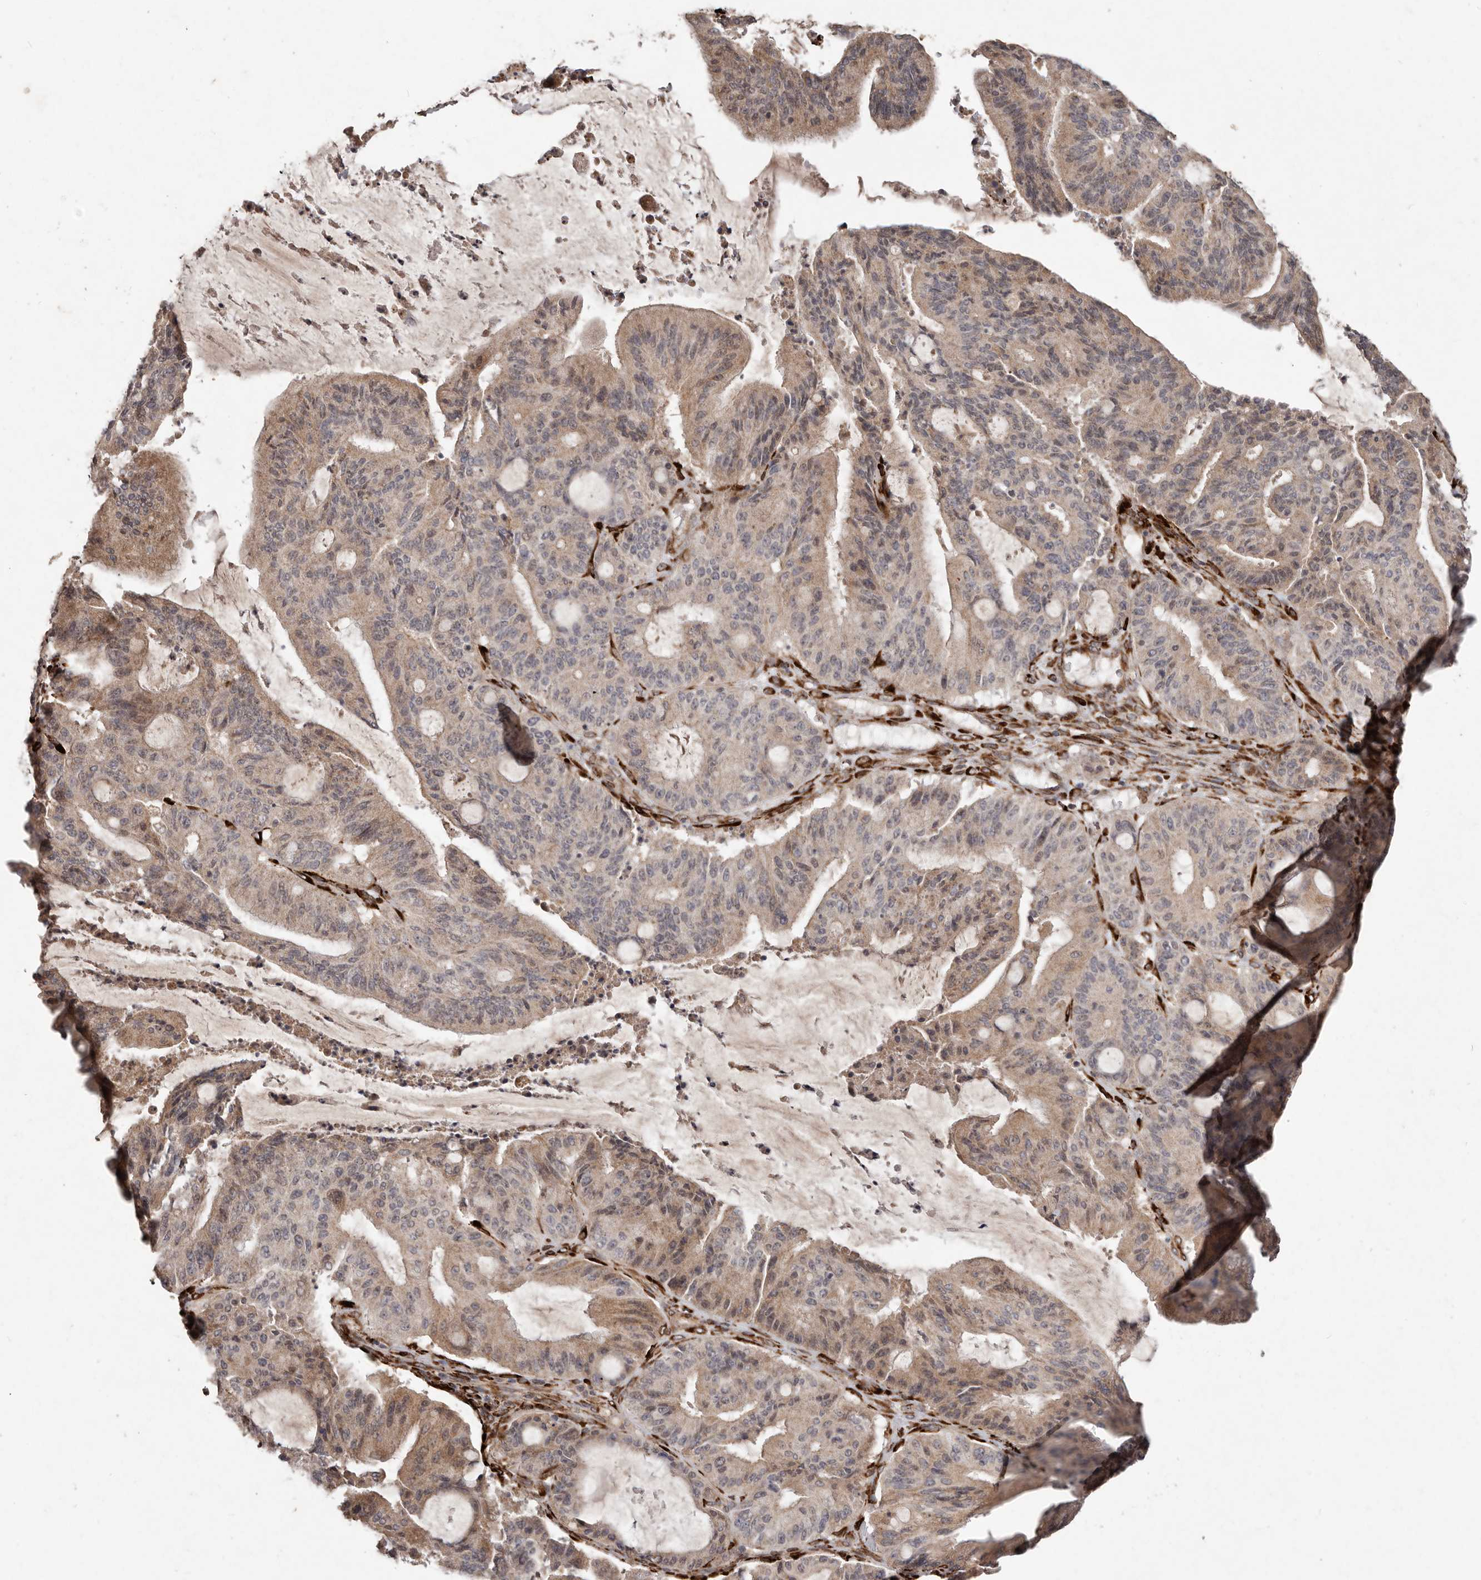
{"staining": {"intensity": "weak", "quantity": "25%-75%", "location": "cytoplasmic/membranous"}, "tissue": "liver cancer", "cell_type": "Tumor cells", "image_type": "cancer", "snomed": [{"axis": "morphology", "description": "Normal tissue, NOS"}, {"axis": "morphology", "description": "Cholangiocarcinoma"}, {"axis": "topography", "description": "Liver"}, {"axis": "topography", "description": "Peripheral nerve tissue"}], "caption": "This is an image of immunohistochemistry staining of cholangiocarcinoma (liver), which shows weak staining in the cytoplasmic/membranous of tumor cells.", "gene": "PLOD2", "patient": {"sex": "female", "age": 73}}